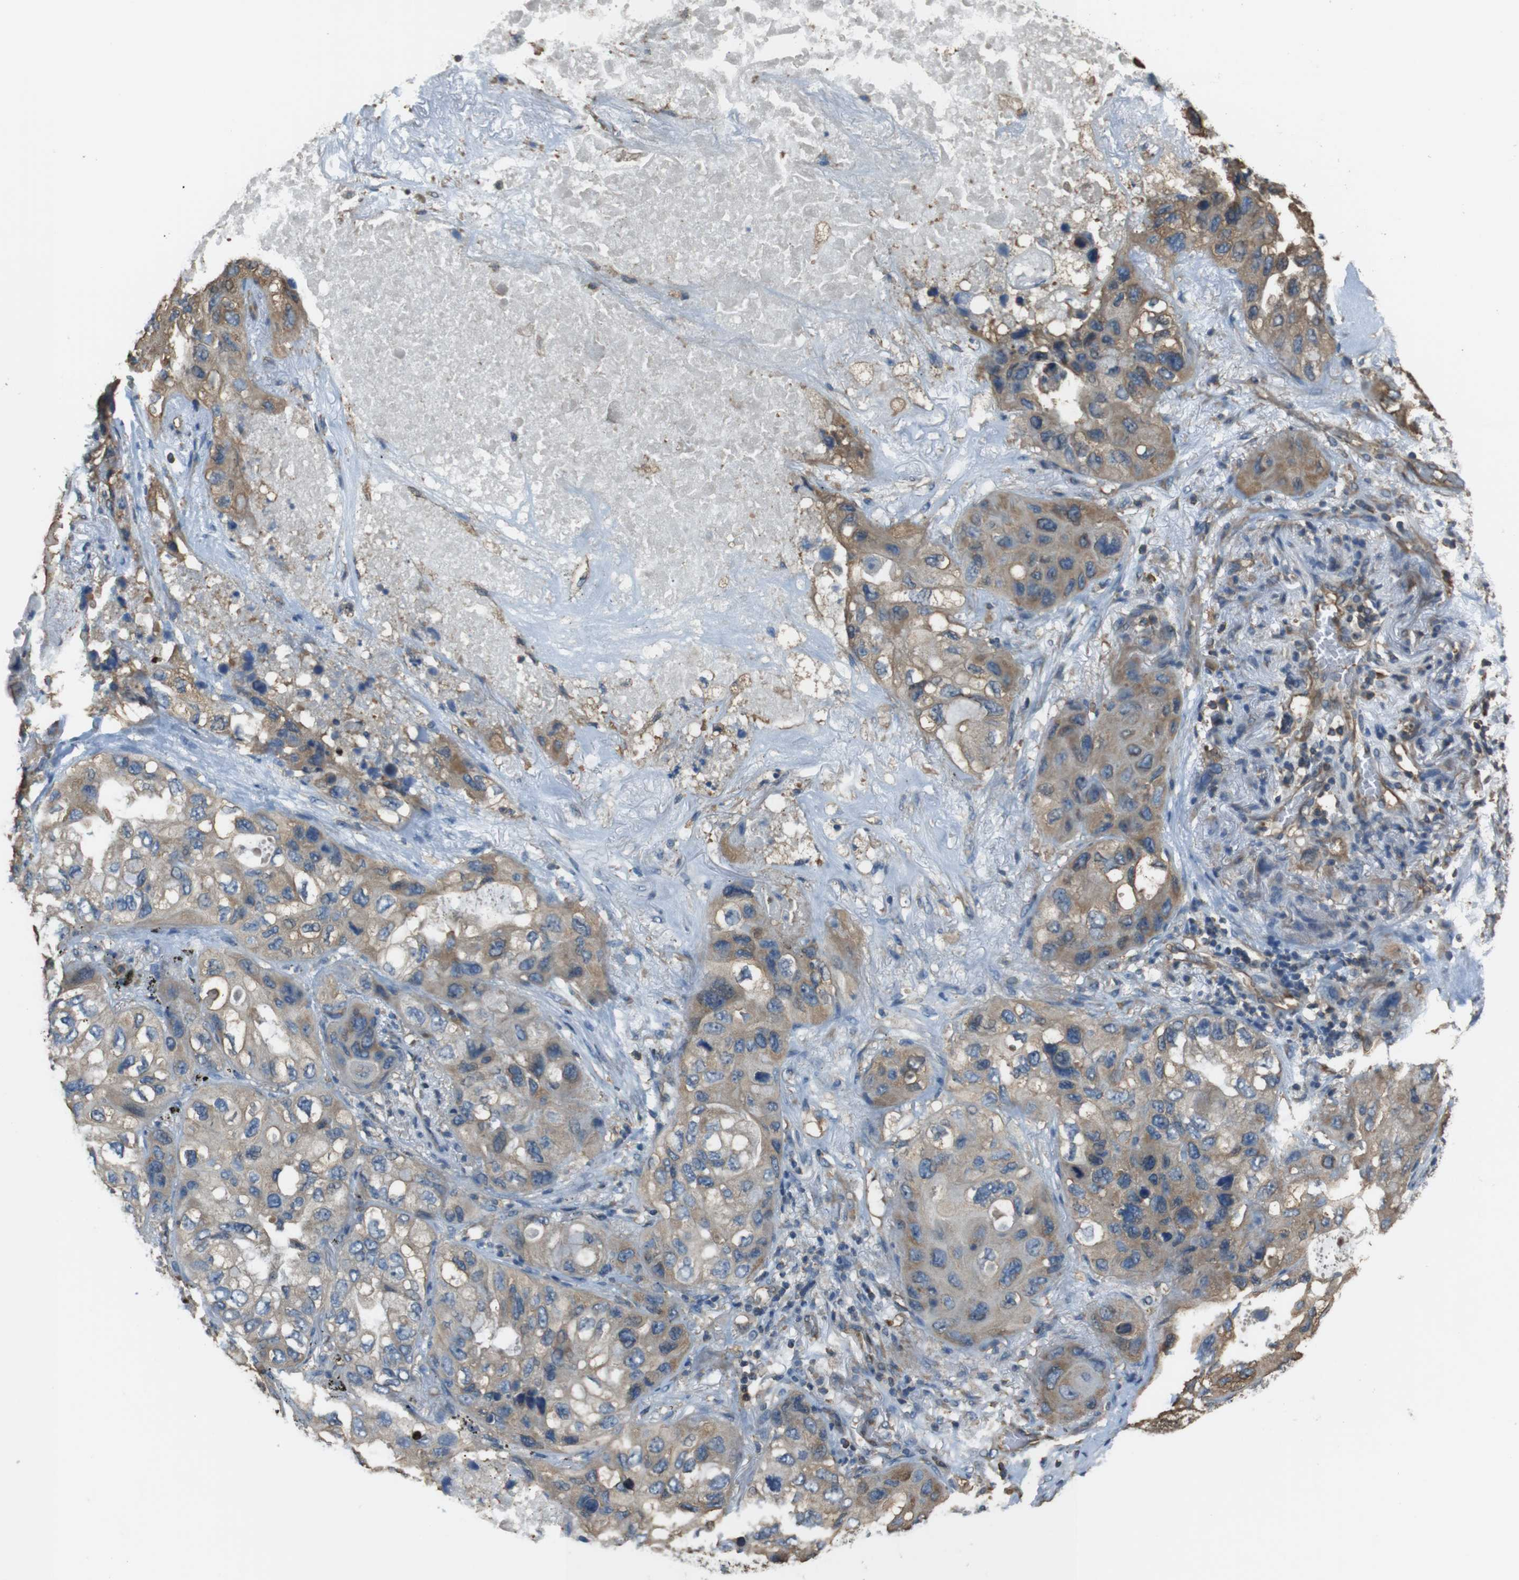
{"staining": {"intensity": "weak", "quantity": ">75%", "location": "cytoplasmic/membranous"}, "tissue": "lung cancer", "cell_type": "Tumor cells", "image_type": "cancer", "snomed": [{"axis": "morphology", "description": "Squamous cell carcinoma, NOS"}, {"axis": "topography", "description": "Lung"}], "caption": "This image displays lung squamous cell carcinoma stained with immunohistochemistry to label a protein in brown. The cytoplasmic/membranous of tumor cells show weak positivity for the protein. Nuclei are counter-stained blue.", "gene": "FCAR", "patient": {"sex": "female", "age": 73}}